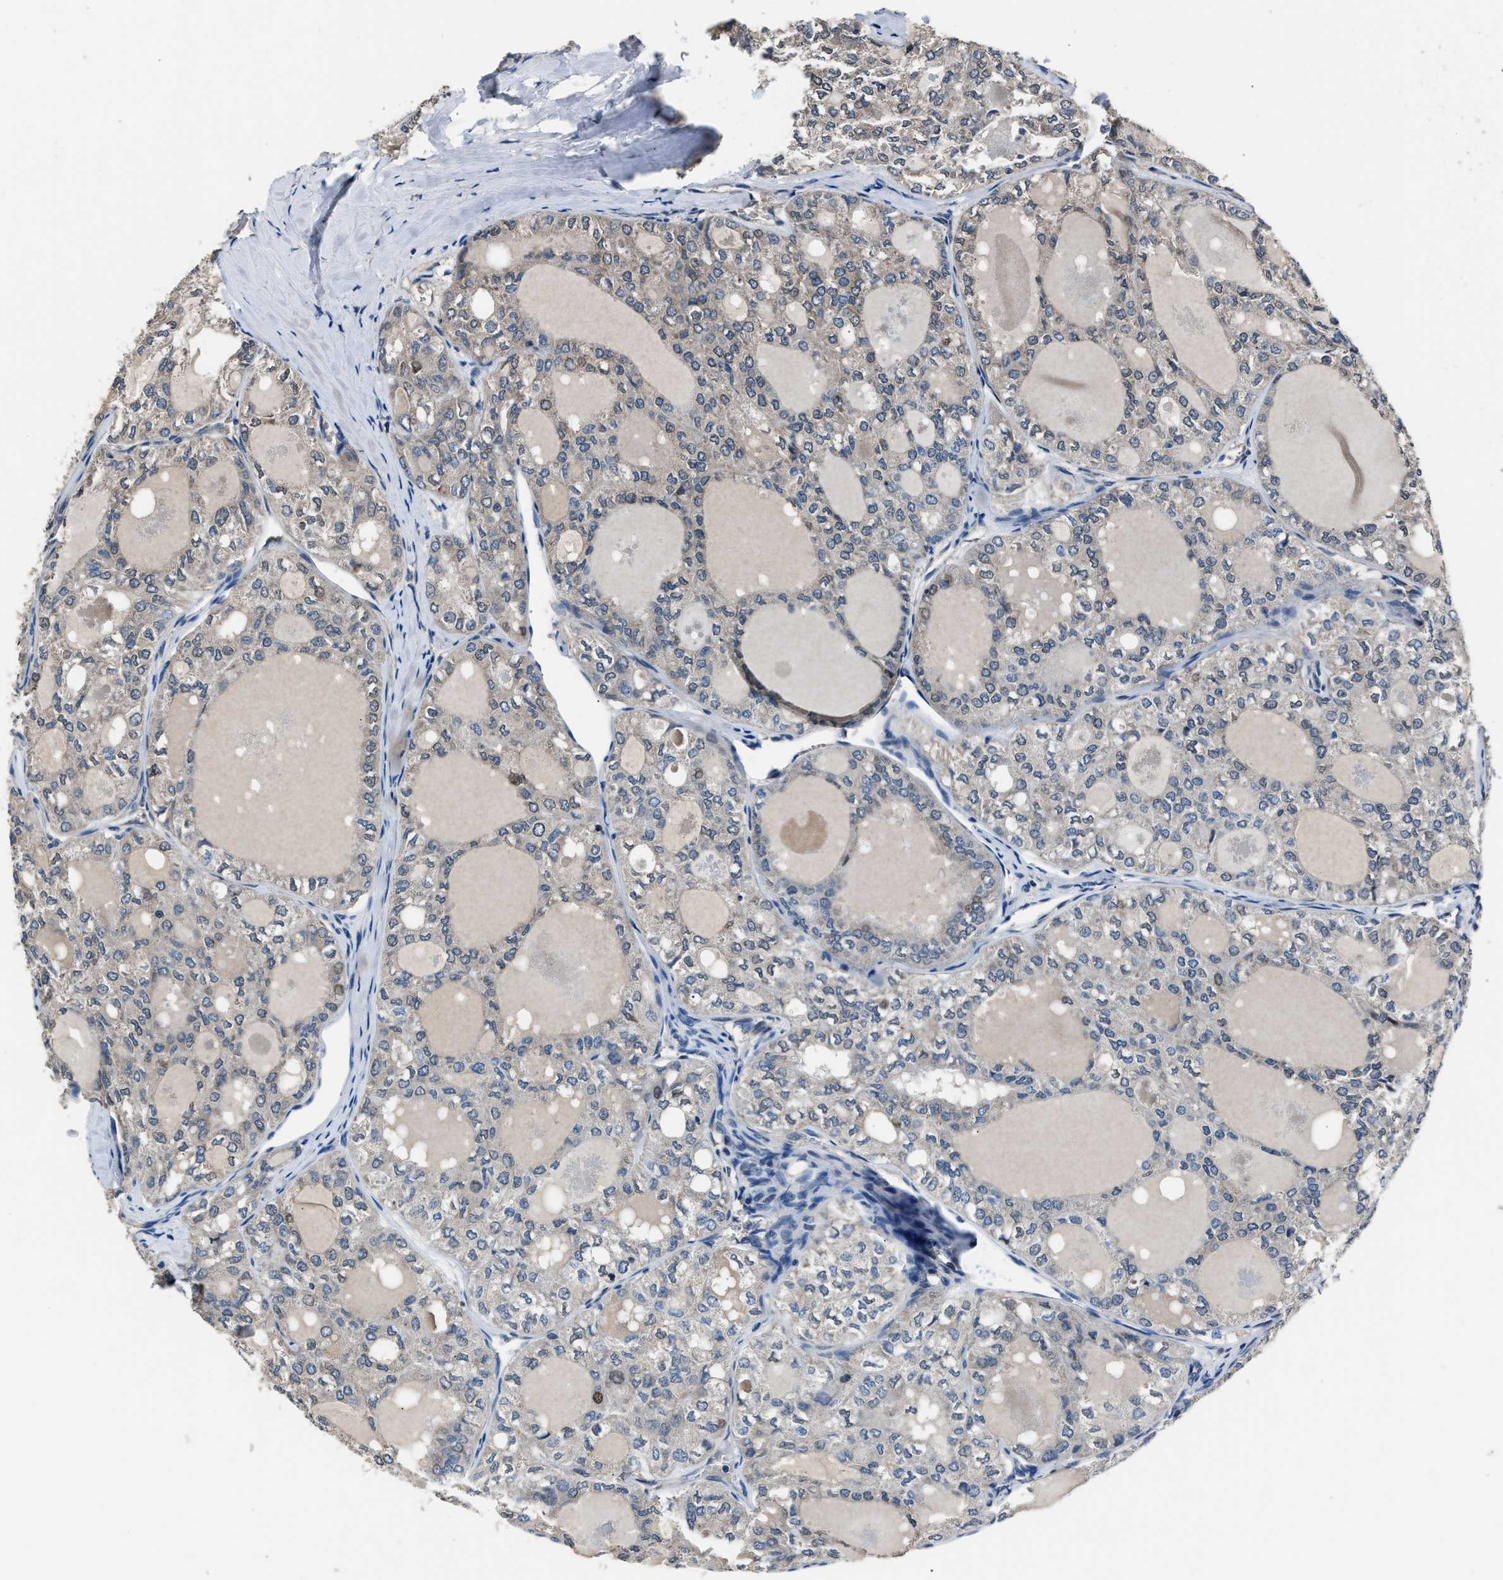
{"staining": {"intensity": "weak", "quantity": "25%-75%", "location": "cytoplasmic/membranous"}, "tissue": "thyroid cancer", "cell_type": "Tumor cells", "image_type": "cancer", "snomed": [{"axis": "morphology", "description": "Follicular adenoma carcinoma, NOS"}, {"axis": "topography", "description": "Thyroid gland"}], "caption": "DAB immunohistochemical staining of human thyroid cancer shows weak cytoplasmic/membranous protein staining in about 25%-75% of tumor cells.", "gene": "TNRC18", "patient": {"sex": "male", "age": 75}}